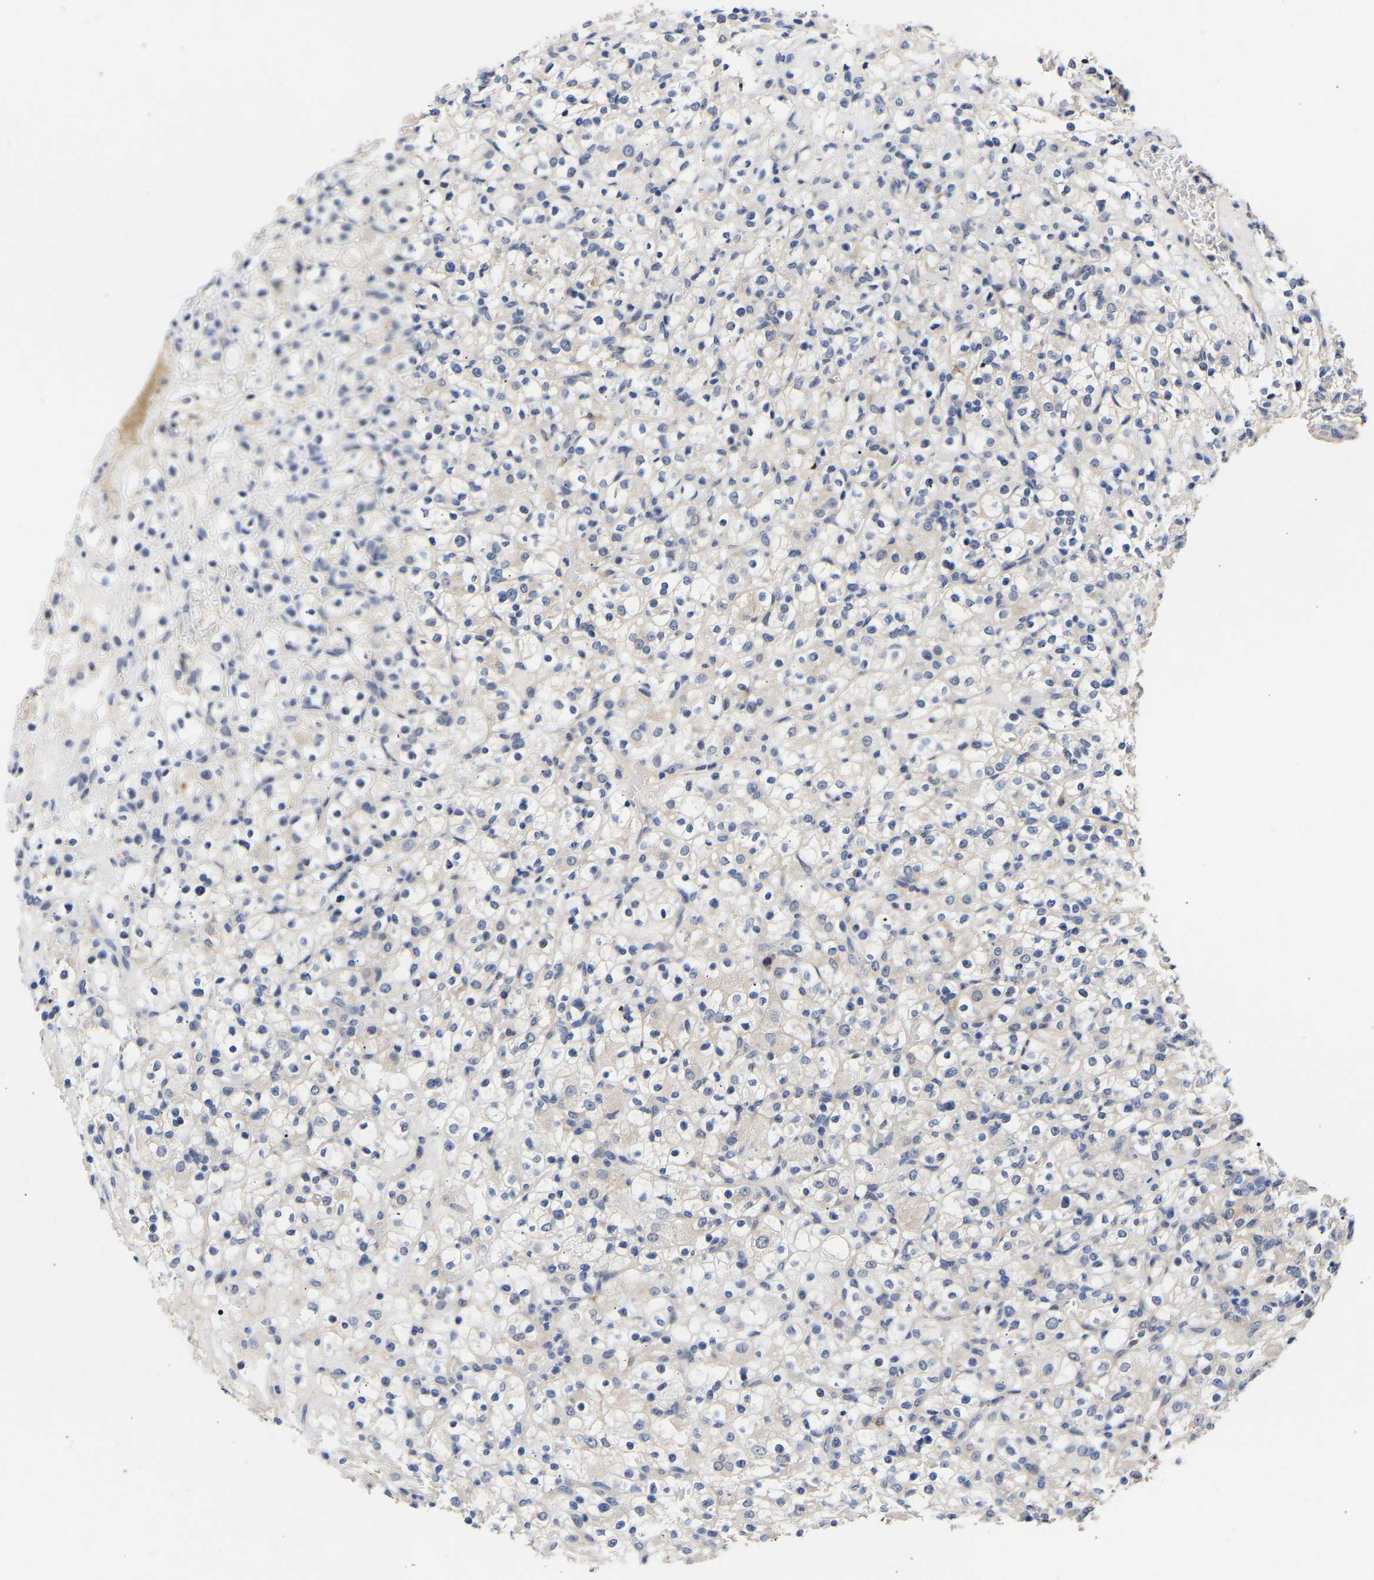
{"staining": {"intensity": "negative", "quantity": "none", "location": "none"}, "tissue": "renal cancer", "cell_type": "Tumor cells", "image_type": "cancer", "snomed": [{"axis": "morphology", "description": "Normal tissue, NOS"}, {"axis": "morphology", "description": "Adenocarcinoma, NOS"}, {"axis": "topography", "description": "Kidney"}], "caption": "DAB (3,3'-diaminobenzidine) immunohistochemical staining of human renal cancer (adenocarcinoma) displays no significant expression in tumor cells.", "gene": "CCDC6", "patient": {"sex": "female", "age": 72}}